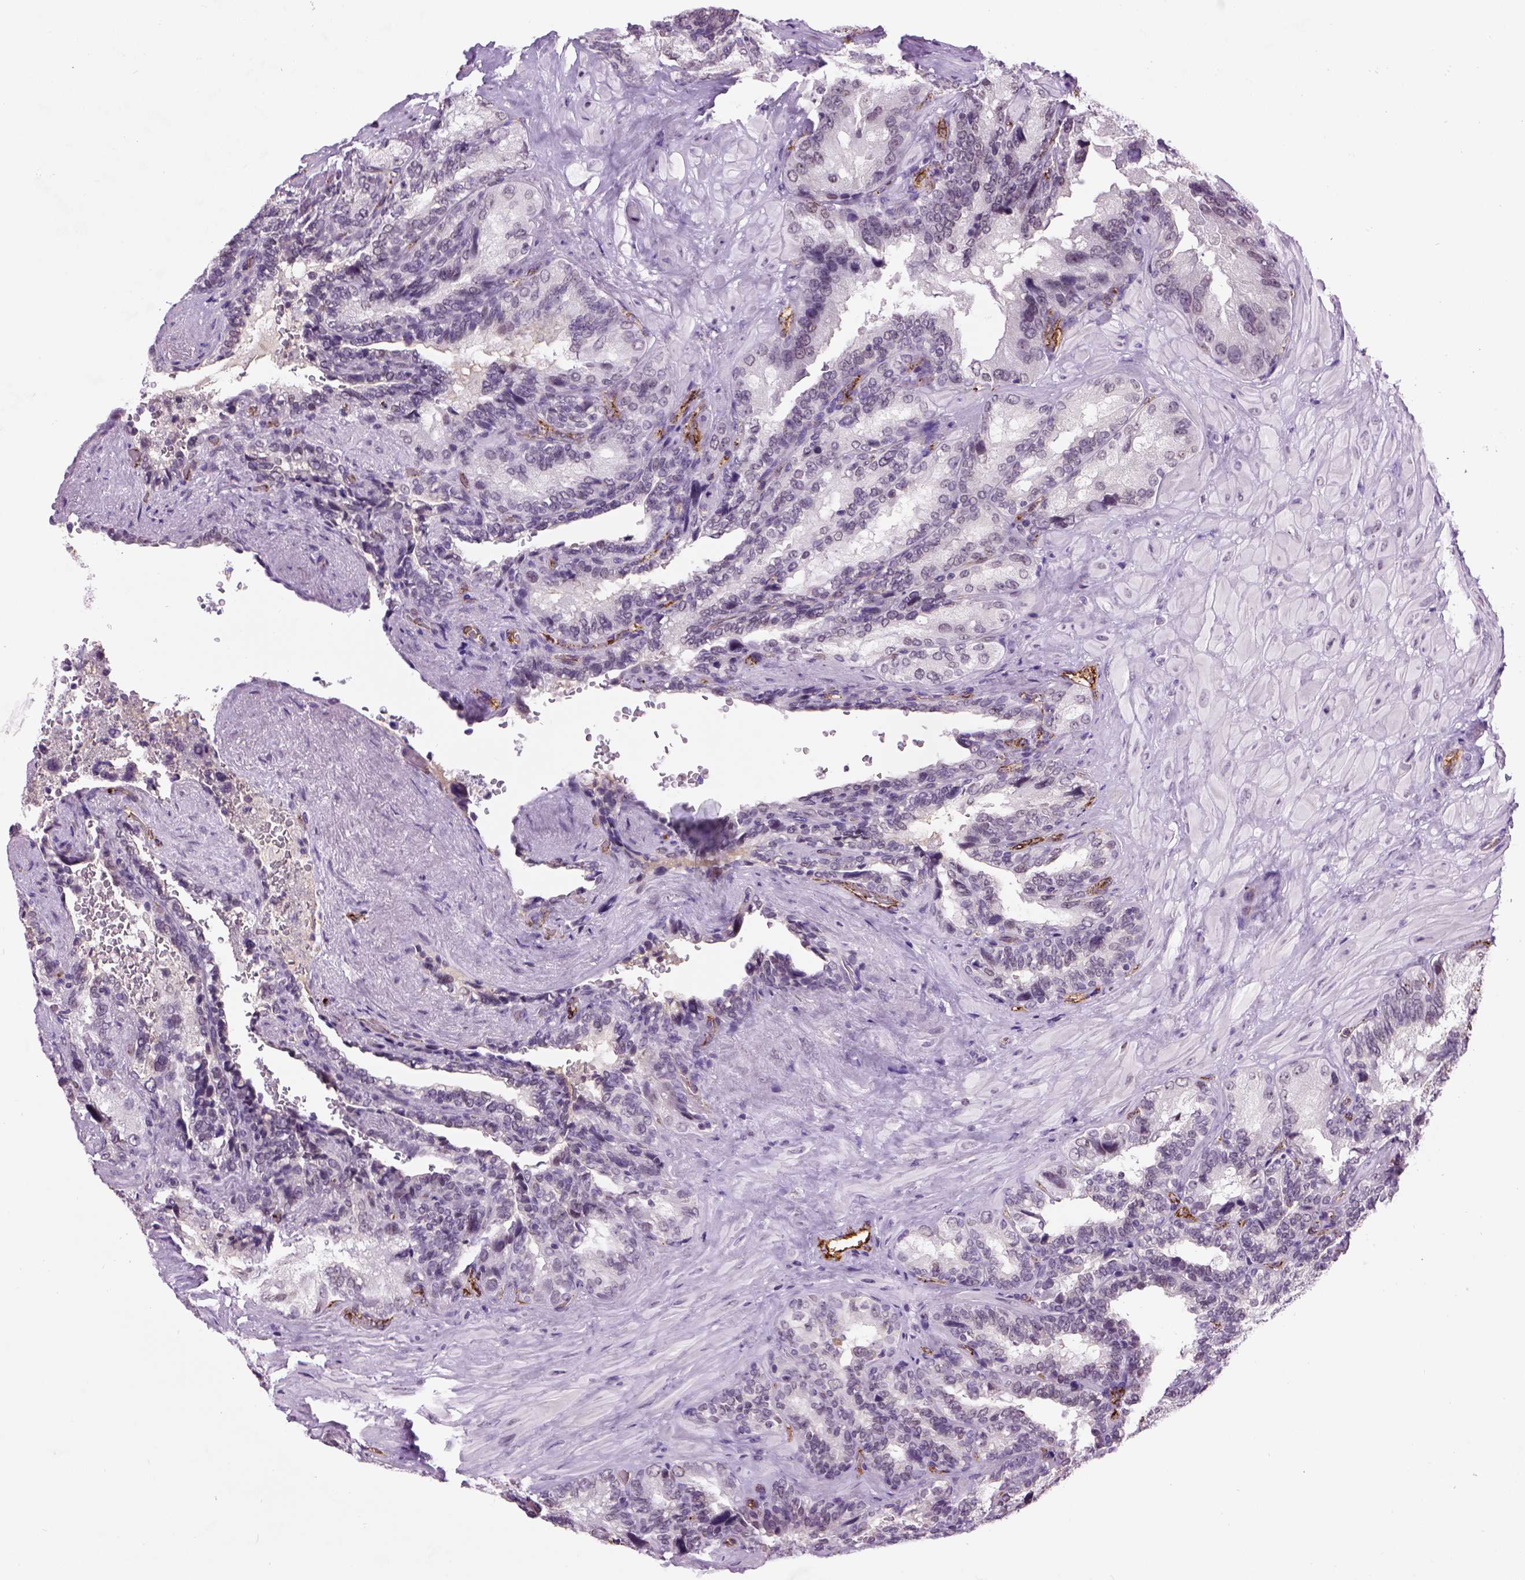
{"staining": {"intensity": "negative", "quantity": "none", "location": "none"}, "tissue": "seminal vesicle", "cell_type": "Glandular cells", "image_type": "normal", "snomed": [{"axis": "morphology", "description": "Normal tissue, NOS"}, {"axis": "topography", "description": "Seminal veicle"}], "caption": "This histopathology image is of unremarkable seminal vesicle stained with immunohistochemistry to label a protein in brown with the nuclei are counter-stained blue. There is no staining in glandular cells. The staining is performed using DAB brown chromogen with nuclei counter-stained in using hematoxylin.", "gene": "VWF", "patient": {"sex": "male", "age": 69}}